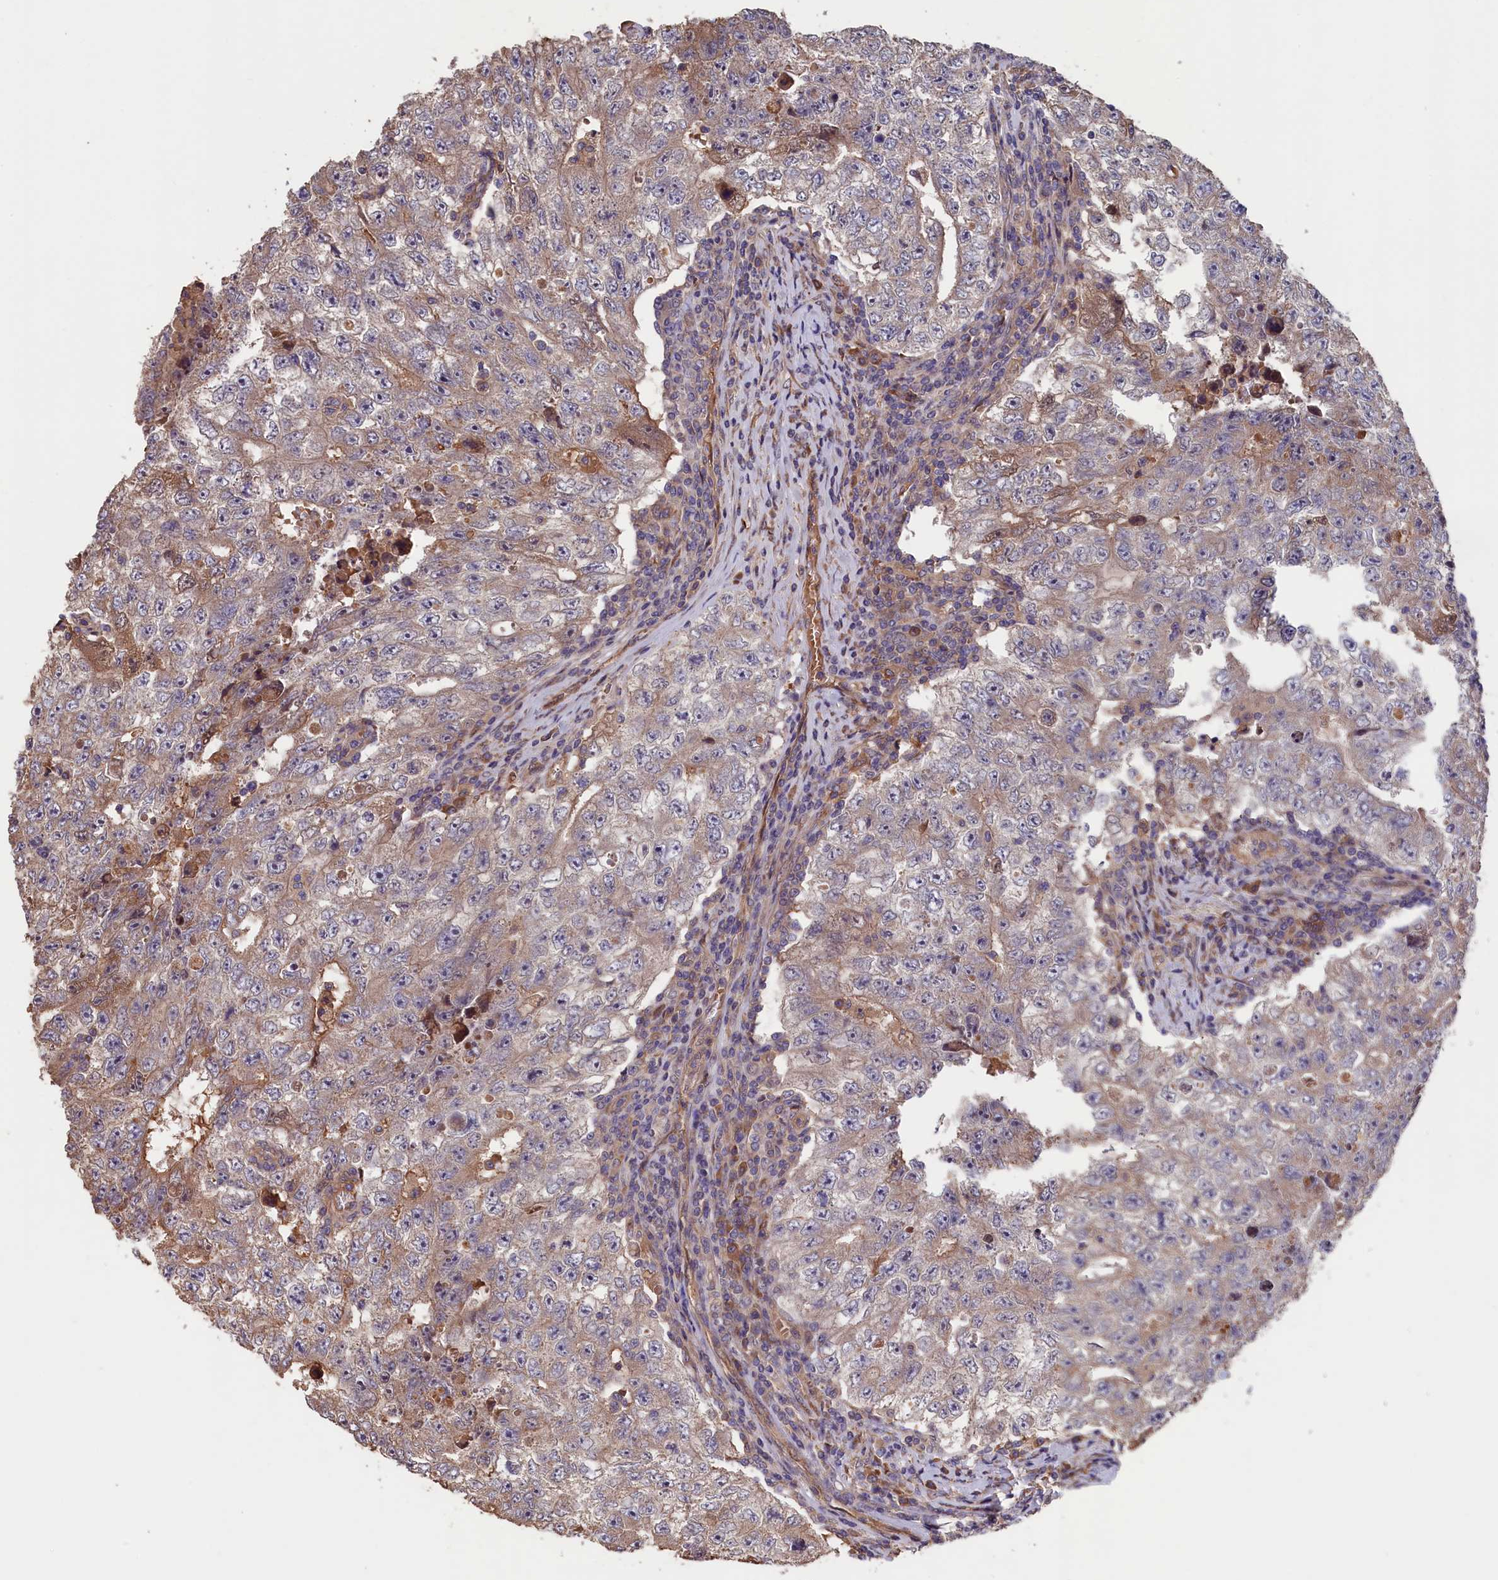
{"staining": {"intensity": "weak", "quantity": "25%-75%", "location": "cytoplasmic/membranous"}, "tissue": "testis cancer", "cell_type": "Tumor cells", "image_type": "cancer", "snomed": [{"axis": "morphology", "description": "Carcinoma, Embryonal, NOS"}, {"axis": "topography", "description": "Testis"}], "caption": "About 25%-75% of tumor cells in embryonal carcinoma (testis) reveal weak cytoplasmic/membranous protein positivity as visualized by brown immunohistochemical staining.", "gene": "GREB1L", "patient": {"sex": "male", "age": 17}}